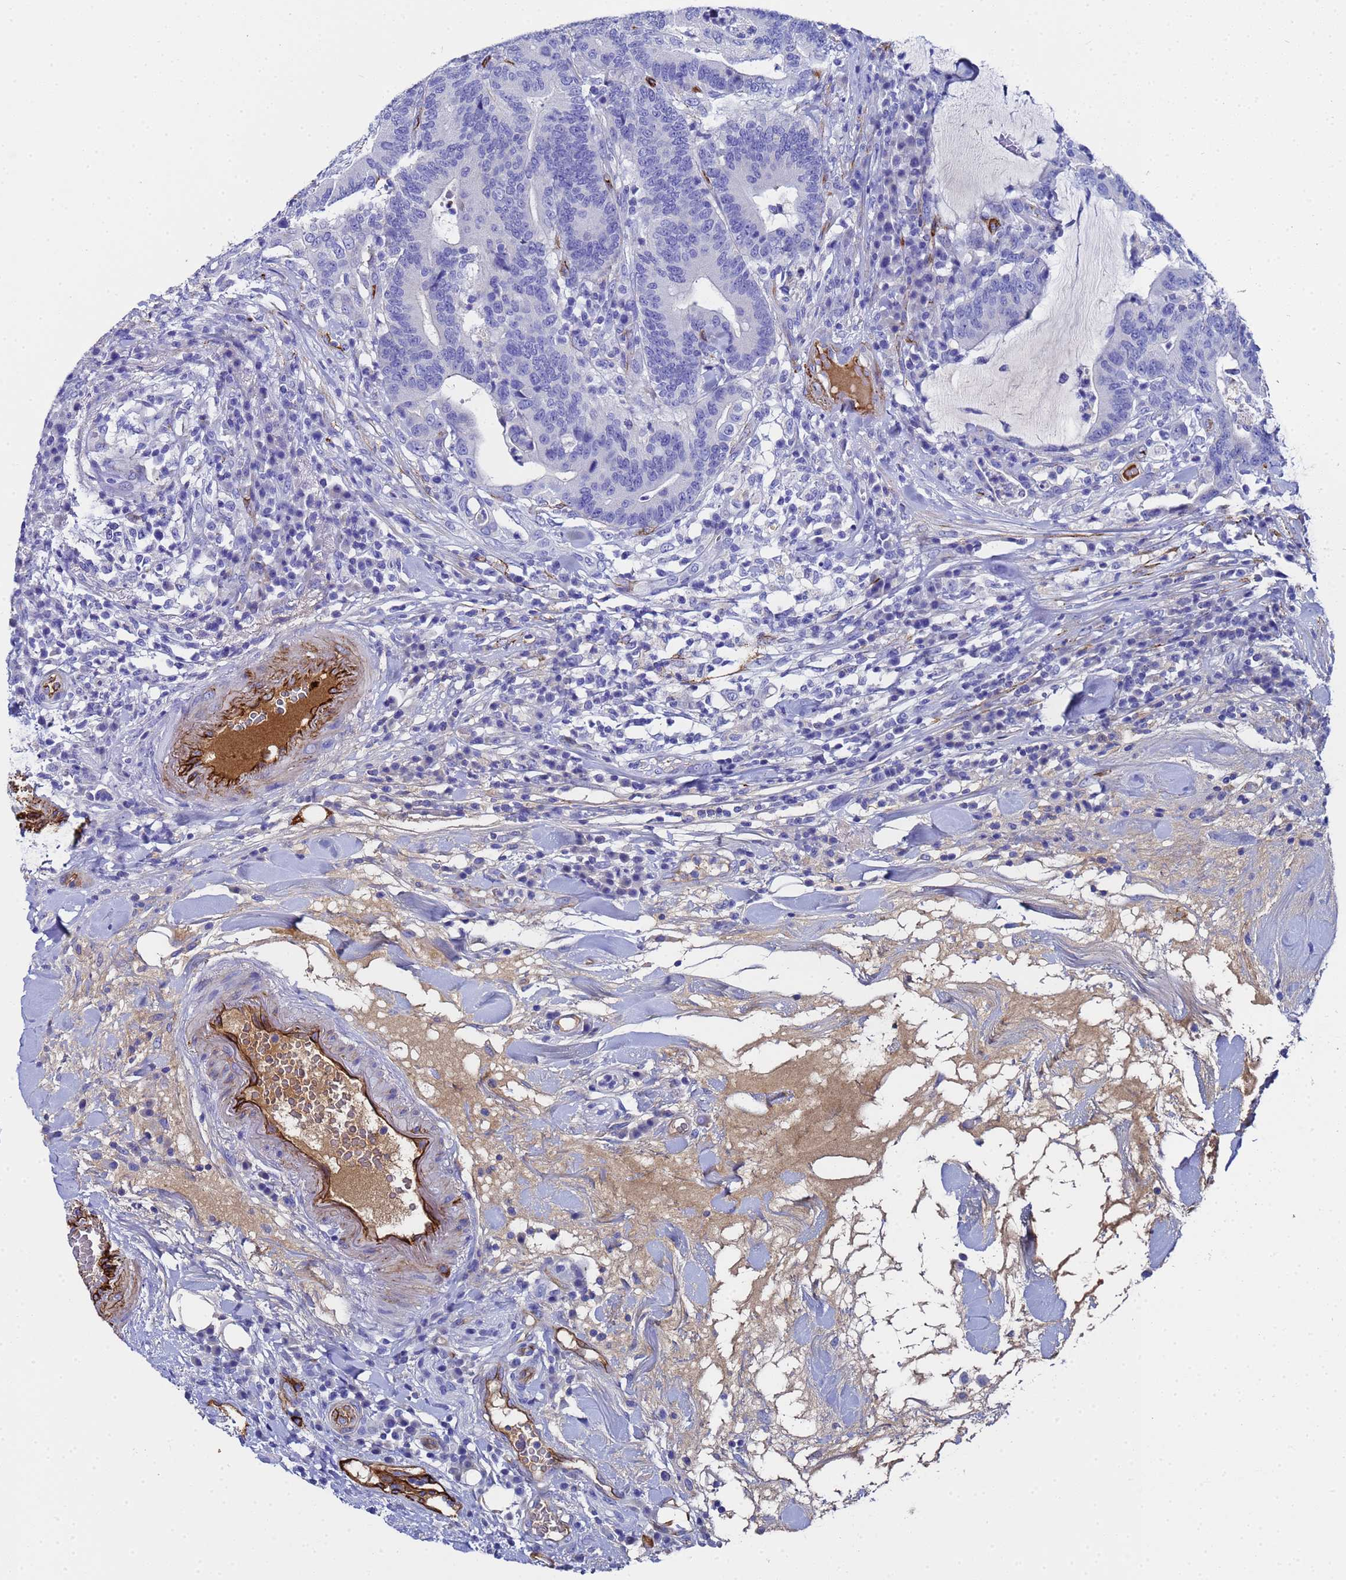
{"staining": {"intensity": "negative", "quantity": "none", "location": "none"}, "tissue": "colorectal cancer", "cell_type": "Tumor cells", "image_type": "cancer", "snomed": [{"axis": "morphology", "description": "Adenocarcinoma, NOS"}, {"axis": "topography", "description": "Colon"}], "caption": "Tumor cells show no significant staining in adenocarcinoma (colorectal).", "gene": "ADIPOQ", "patient": {"sex": "female", "age": 66}}